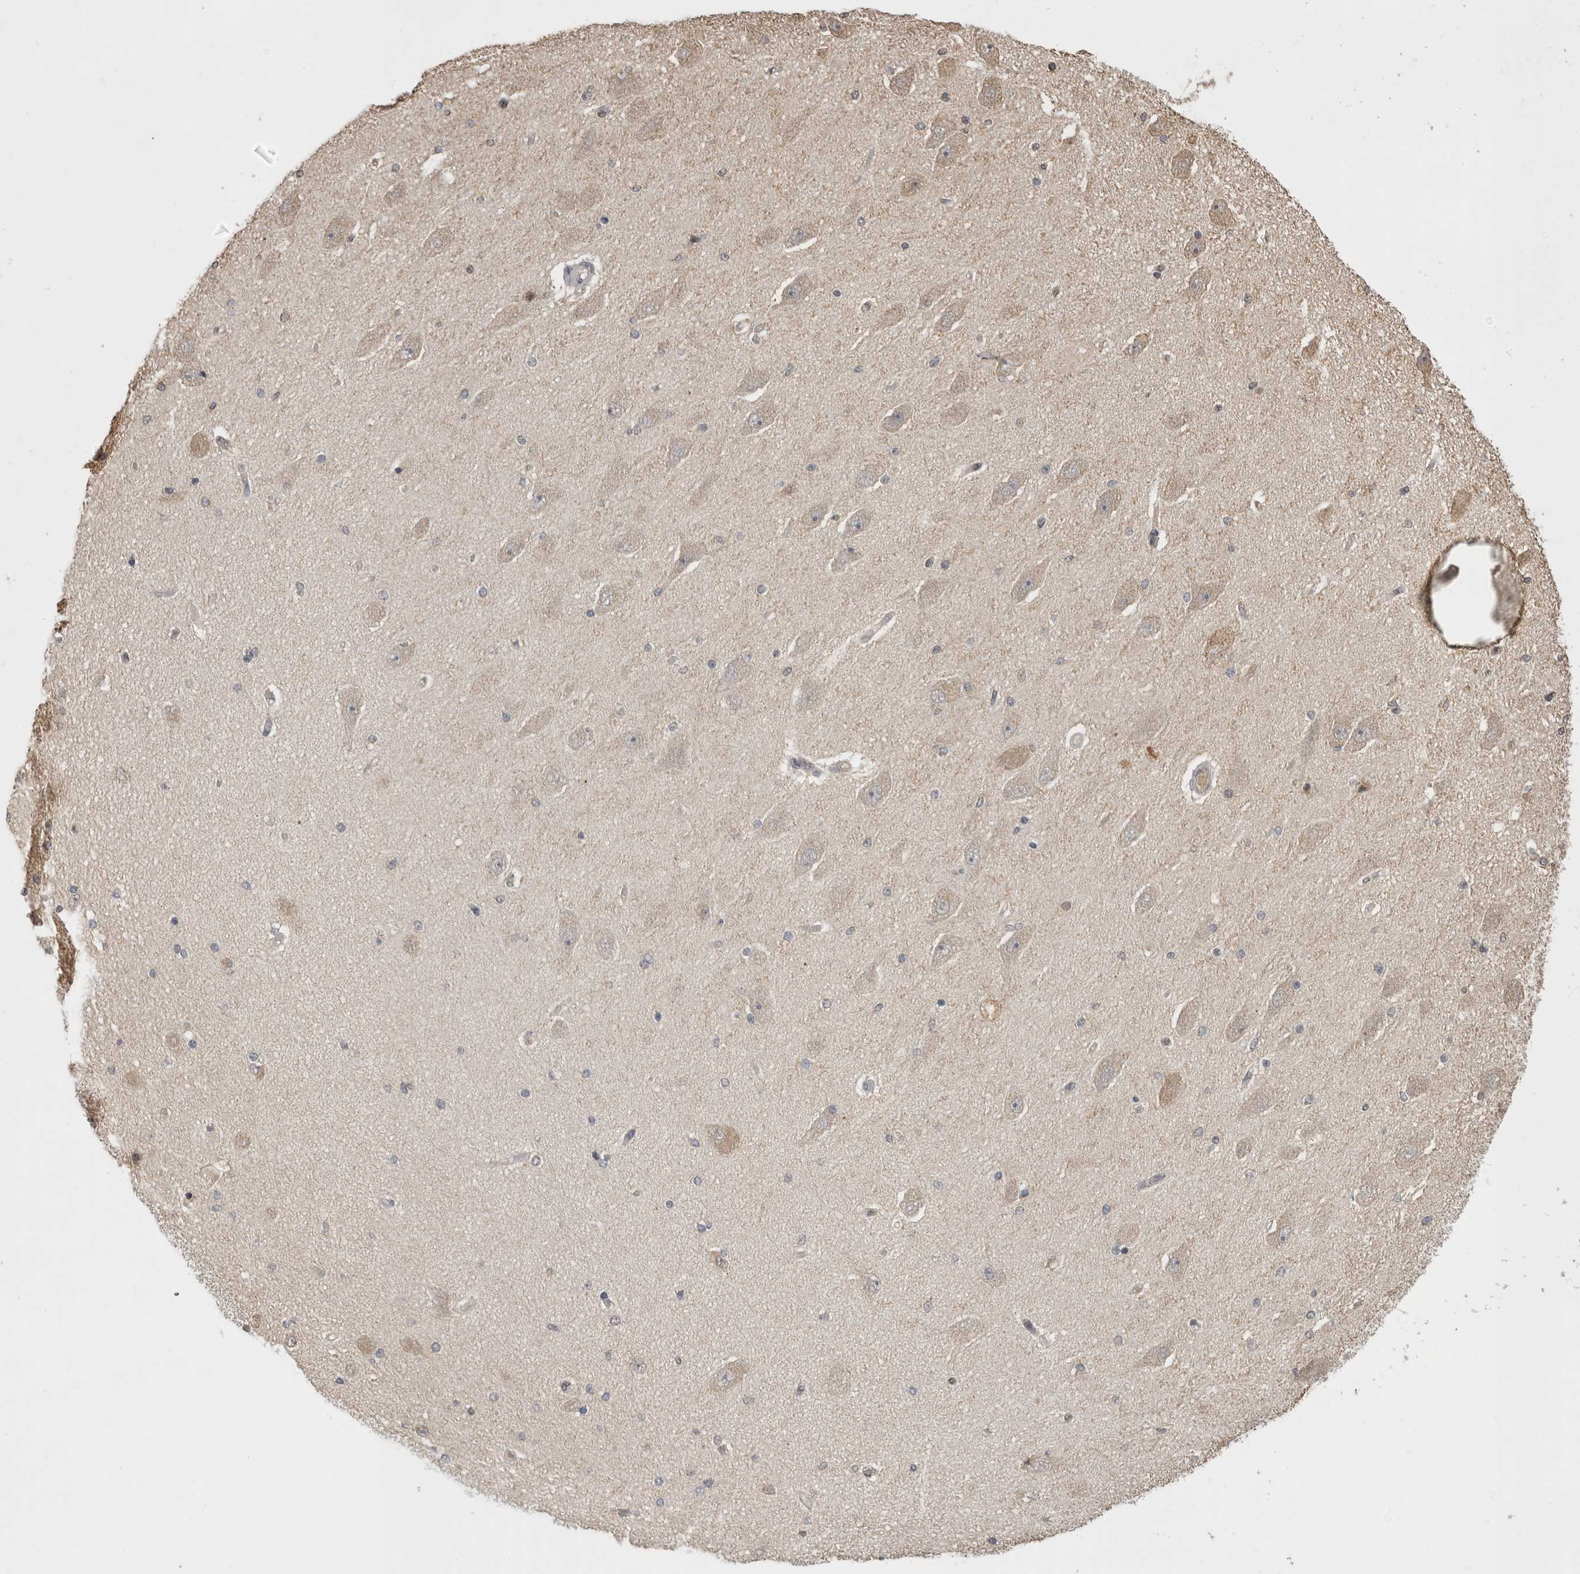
{"staining": {"intensity": "weak", "quantity": "25%-75%", "location": "cytoplasmic/membranous"}, "tissue": "hippocampus", "cell_type": "Glial cells", "image_type": "normal", "snomed": [{"axis": "morphology", "description": "Normal tissue, NOS"}, {"axis": "topography", "description": "Hippocampus"}], "caption": "Protein expression analysis of benign hippocampus shows weak cytoplasmic/membranous staining in approximately 25%-75% of glial cells. (Brightfield microscopy of DAB IHC at high magnification).", "gene": "PREP", "patient": {"sex": "female", "age": 54}}